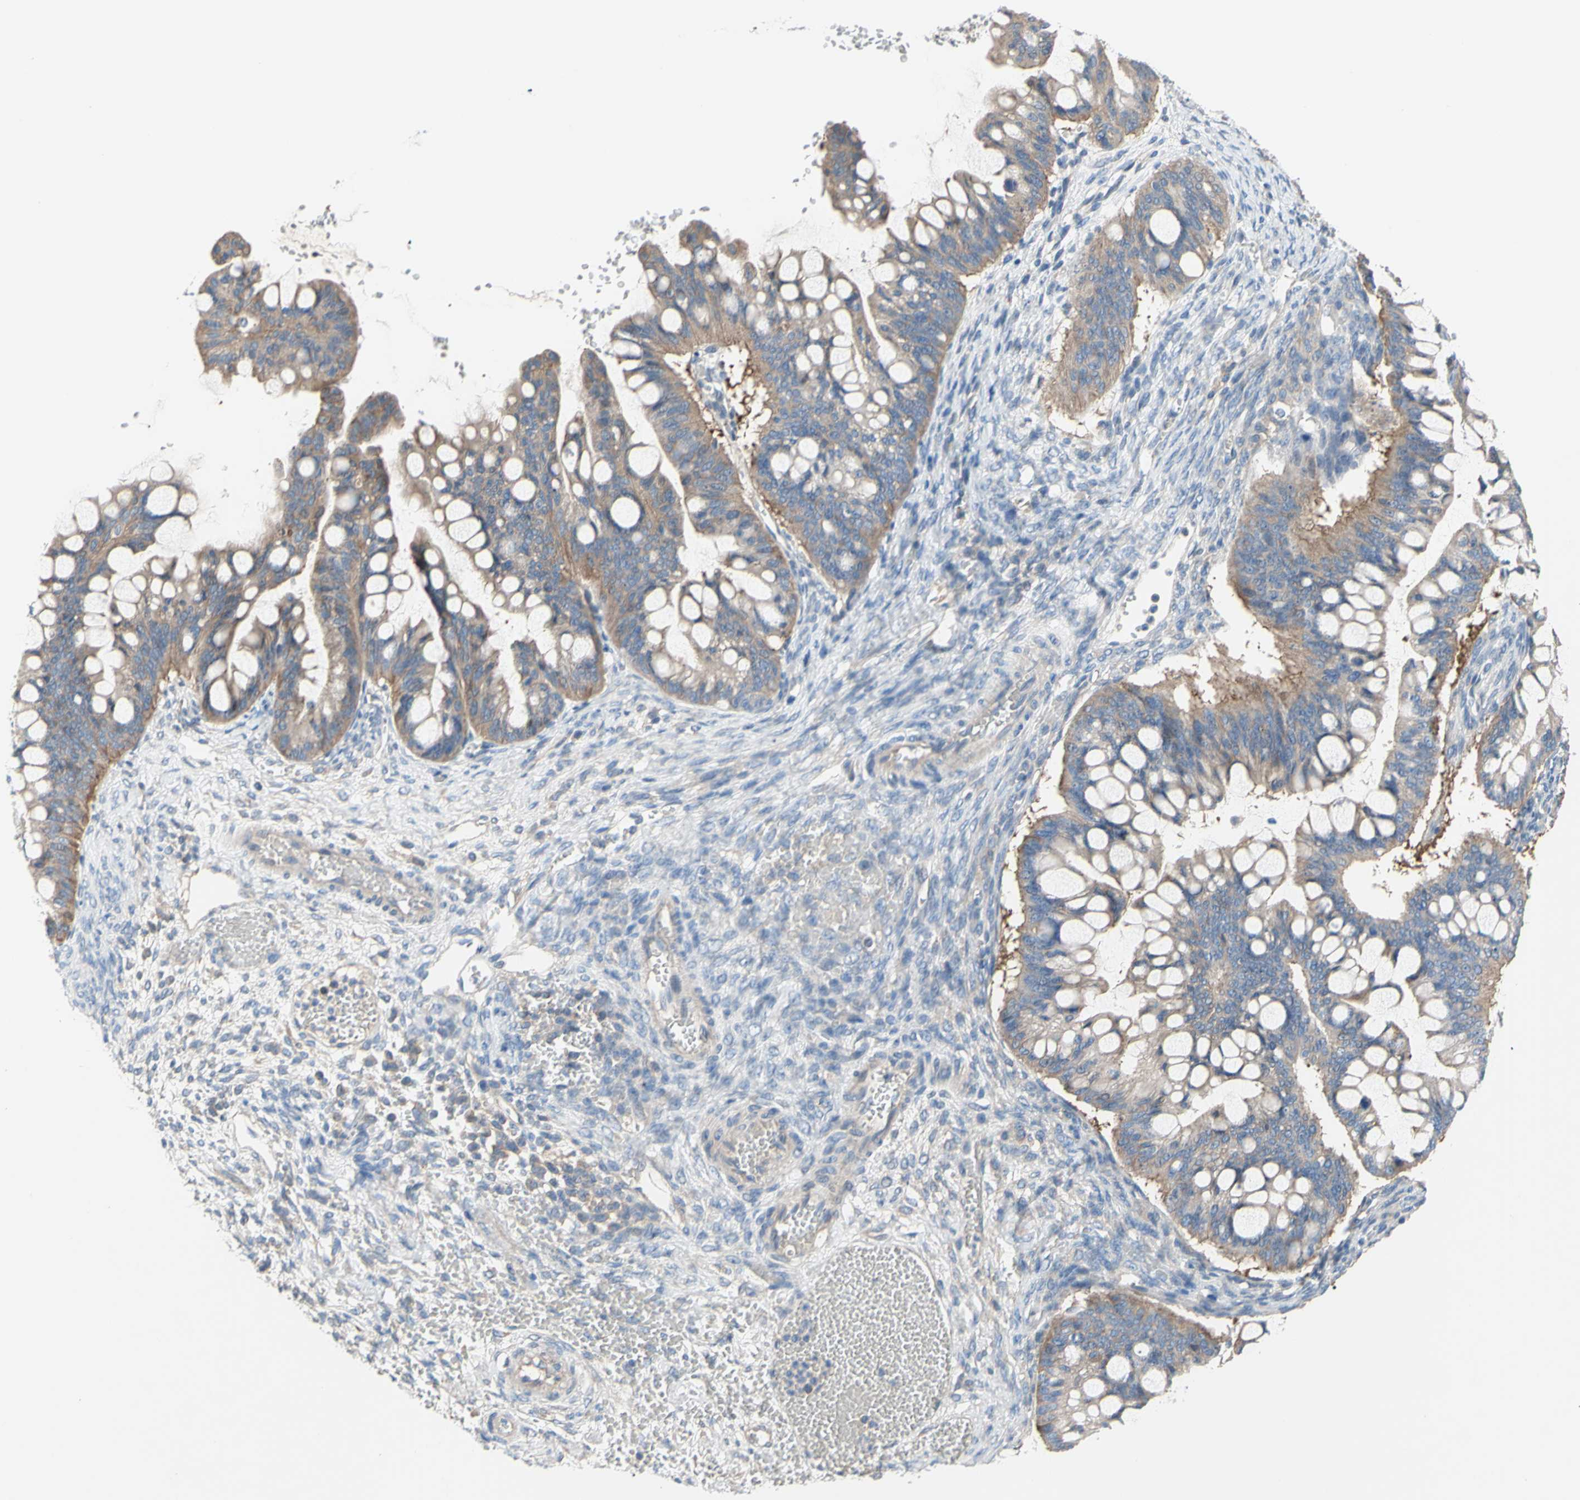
{"staining": {"intensity": "weak", "quantity": ">75%", "location": "cytoplasmic/membranous"}, "tissue": "ovarian cancer", "cell_type": "Tumor cells", "image_type": "cancer", "snomed": [{"axis": "morphology", "description": "Cystadenocarcinoma, mucinous, NOS"}, {"axis": "topography", "description": "Ovary"}], "caption": "Immunohistochemistry (IHC) (DAB) staining of mucinous cystadenocarcinoma (ovarian) exhibits weak cytoplasmic/membranous protein staining in about >75% of tumor cells. (DAB (3,3'-diaminobenzidine) = brown stain, brightfield microscopy at high magnification).", "gene": "TMEM59L", "patient": {"sex": "female", "age": 73}}